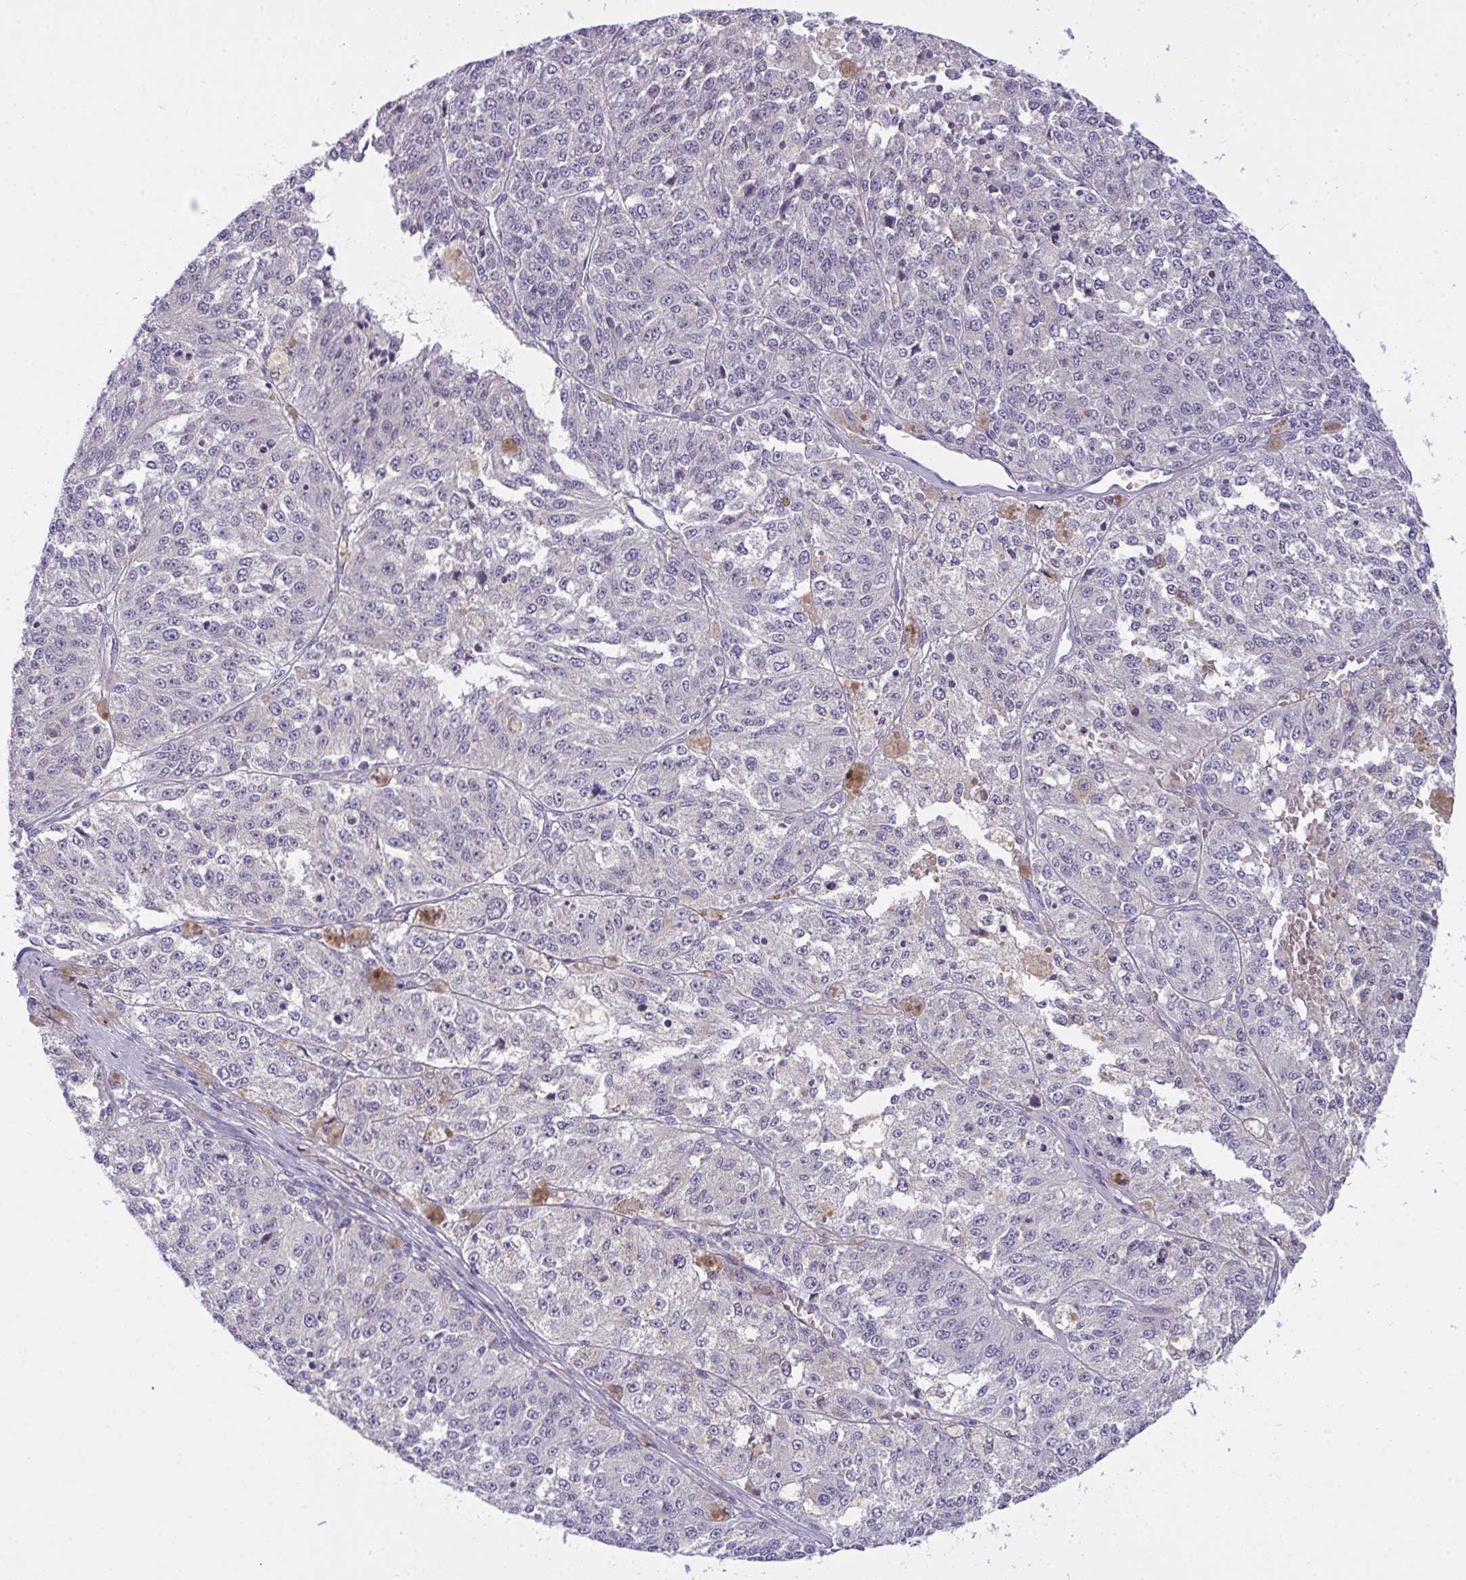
{"staining": {"intensity": "negative", "quantity": "none", "location": "none"}, "tissue": "melanoma", "cell_type": "Tumor cells", "image_type": "cancer", "snomed": [{"axis": "morphology", "description": "Malignant melanoma, Metastatic site"}, {"axis": "topography", "description": "Lymph node"}], "caption": "A micrograph of human melanoma is negative for staining in tumor cells. Brightfield microscopy of immunohistochemistry stained with DAB (3,3'-diaminobenzidine) (brown) and hematoxylin (blue), captured at high magnification.", "gene": "SEMA6B", "patient": {"sex": "female", "age": 64}}